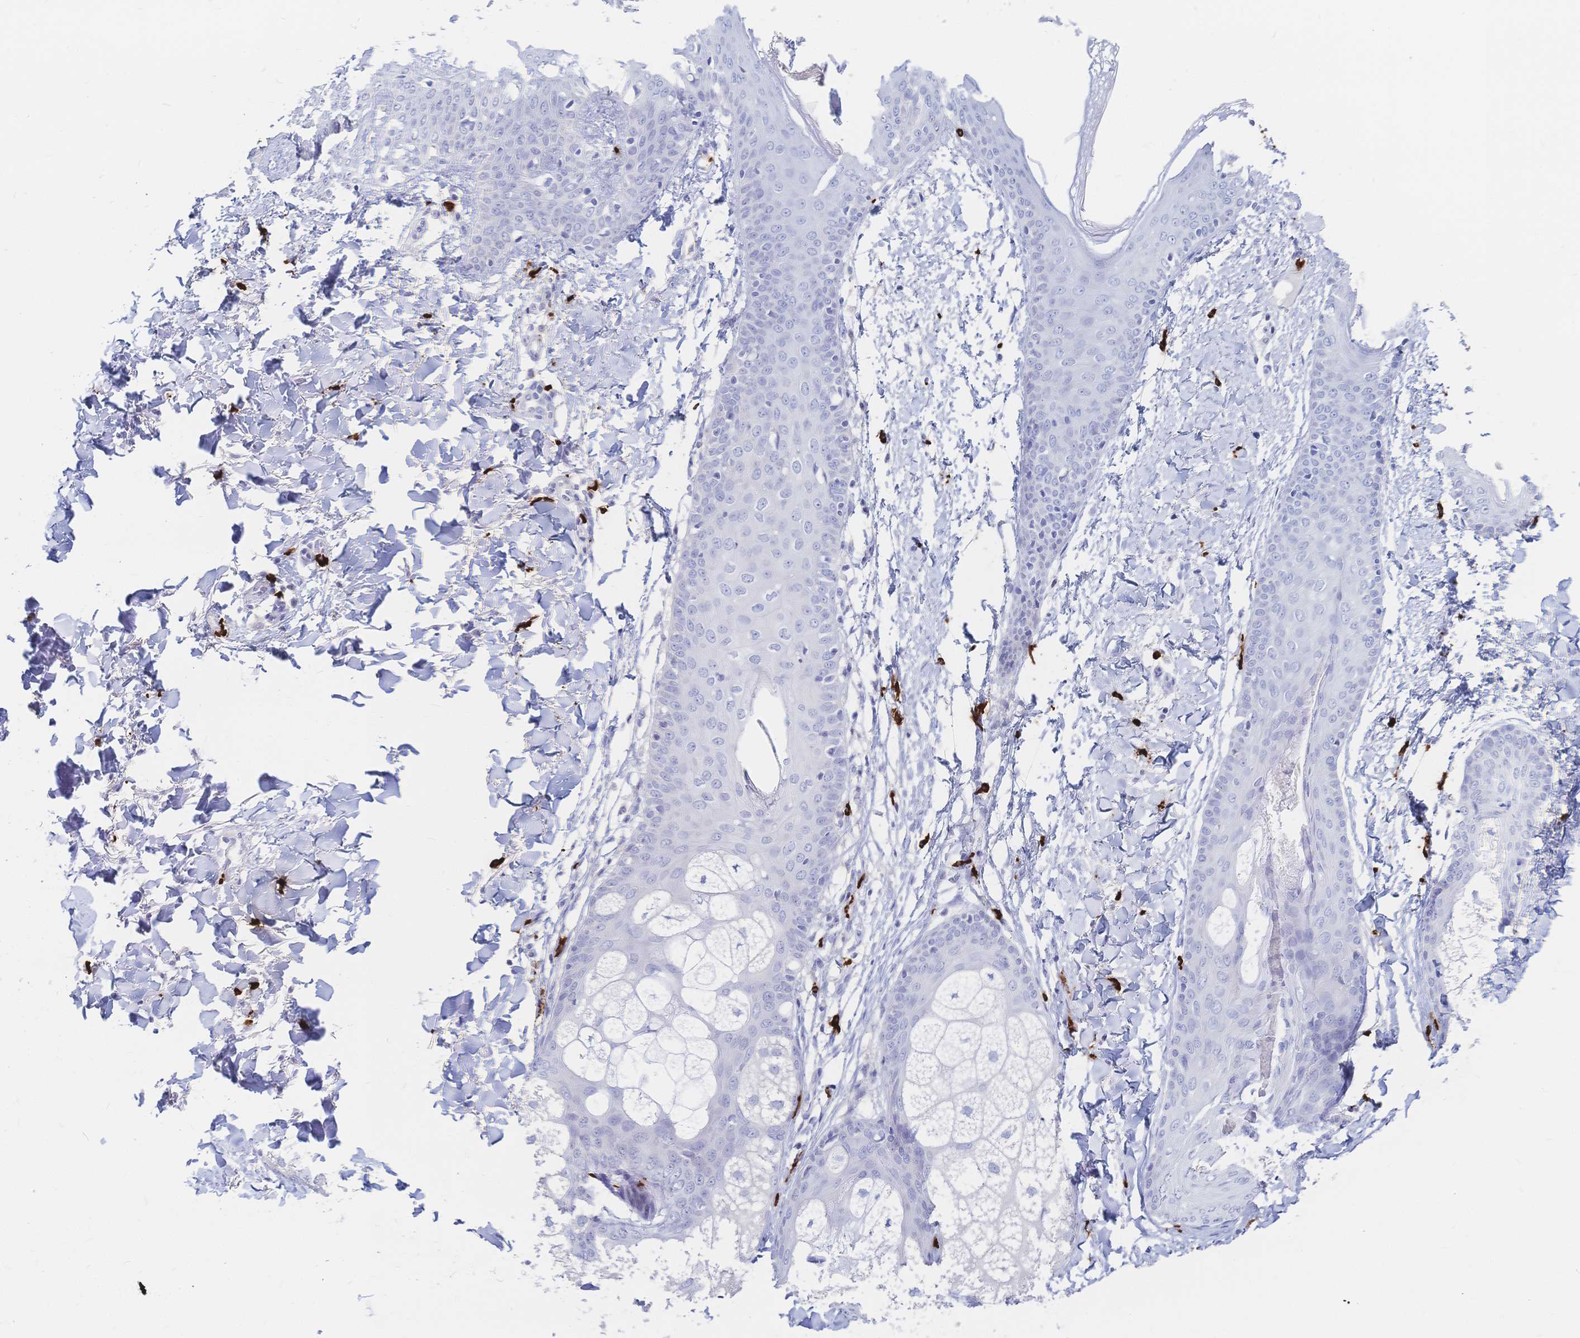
{"staining": {"intensity": "negative", "quantity": "none", "location": "none"}, "tissue": "skin", "cell_type": "Fibroblasts", "image_type": "normal", "snomed": [{"axis": "morphology", "description": "Normal tissue, NOS"}, {"axis": "topography", "description": "Skin"}], "caption": "An immunohistochemistry (IHC) image of normal skin is shown. There is no staining in fibroblasts of skin. The staining was performed using DAB (3,3'-diaminobenzidine) to visualize the protein expression in brown, while the nuclei were stained in blue with hematoxylin (Magnification: 20x).", "gene": "IL2RB", "patient": {"sex": "male", "age": 16}}